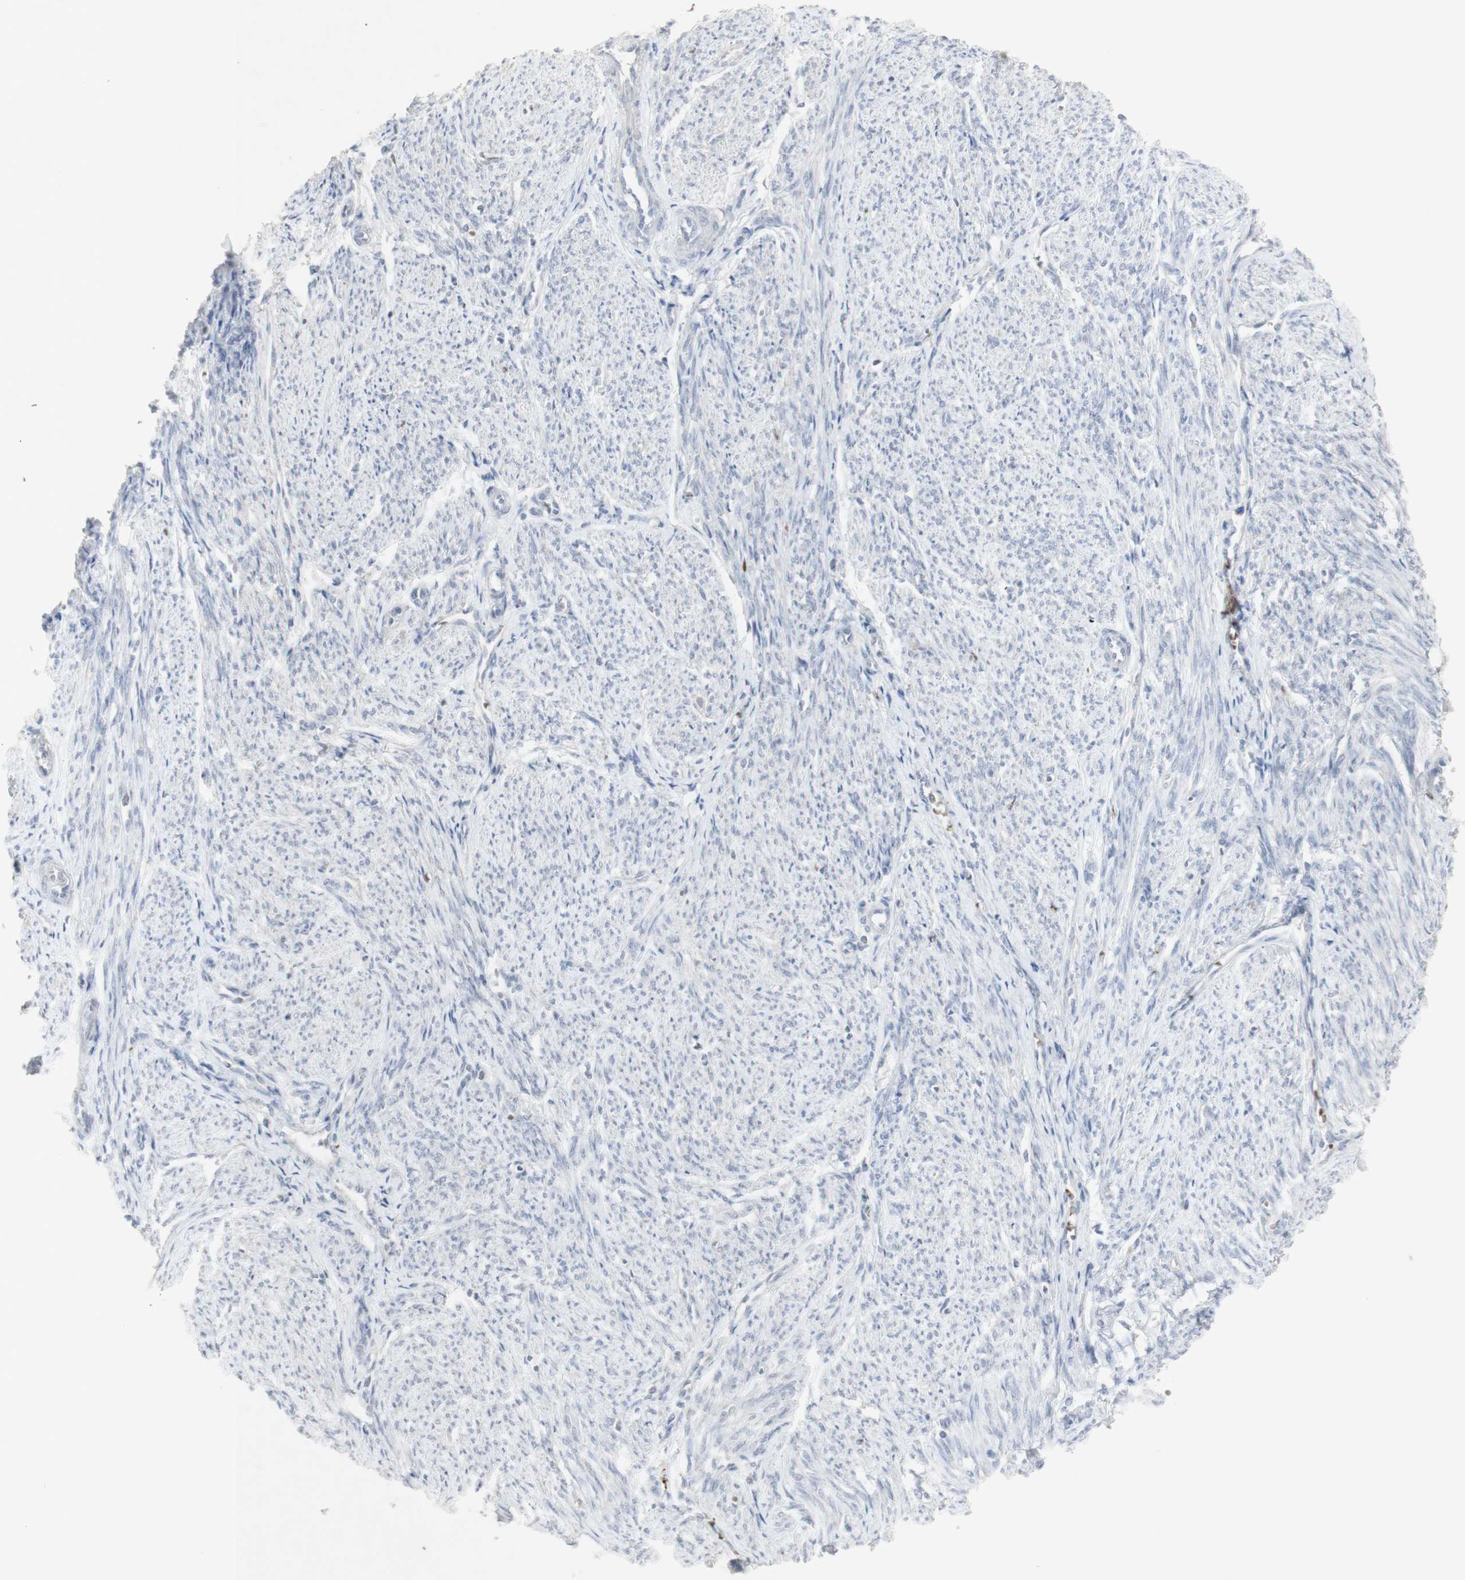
{"staining": {"intensity": "negative", "quantity": "none", "location": "none"}, "tissue": "smooth muscle", "cell_type": "Smooth muscle cells", "image_type": "normal", "snomed": [{"axis": "morphology", "description": "Normal tissue, NOS"}, {"axis": "topography", "description": "Smooth muscle"}], "caption": "IHC micrograph of unremarkable smooth muscle stained for a protein (brown), which reveals no positivity in smooth muscle cells.", "gene": "INS", "patient": {"sex": "female", "age": 65}}